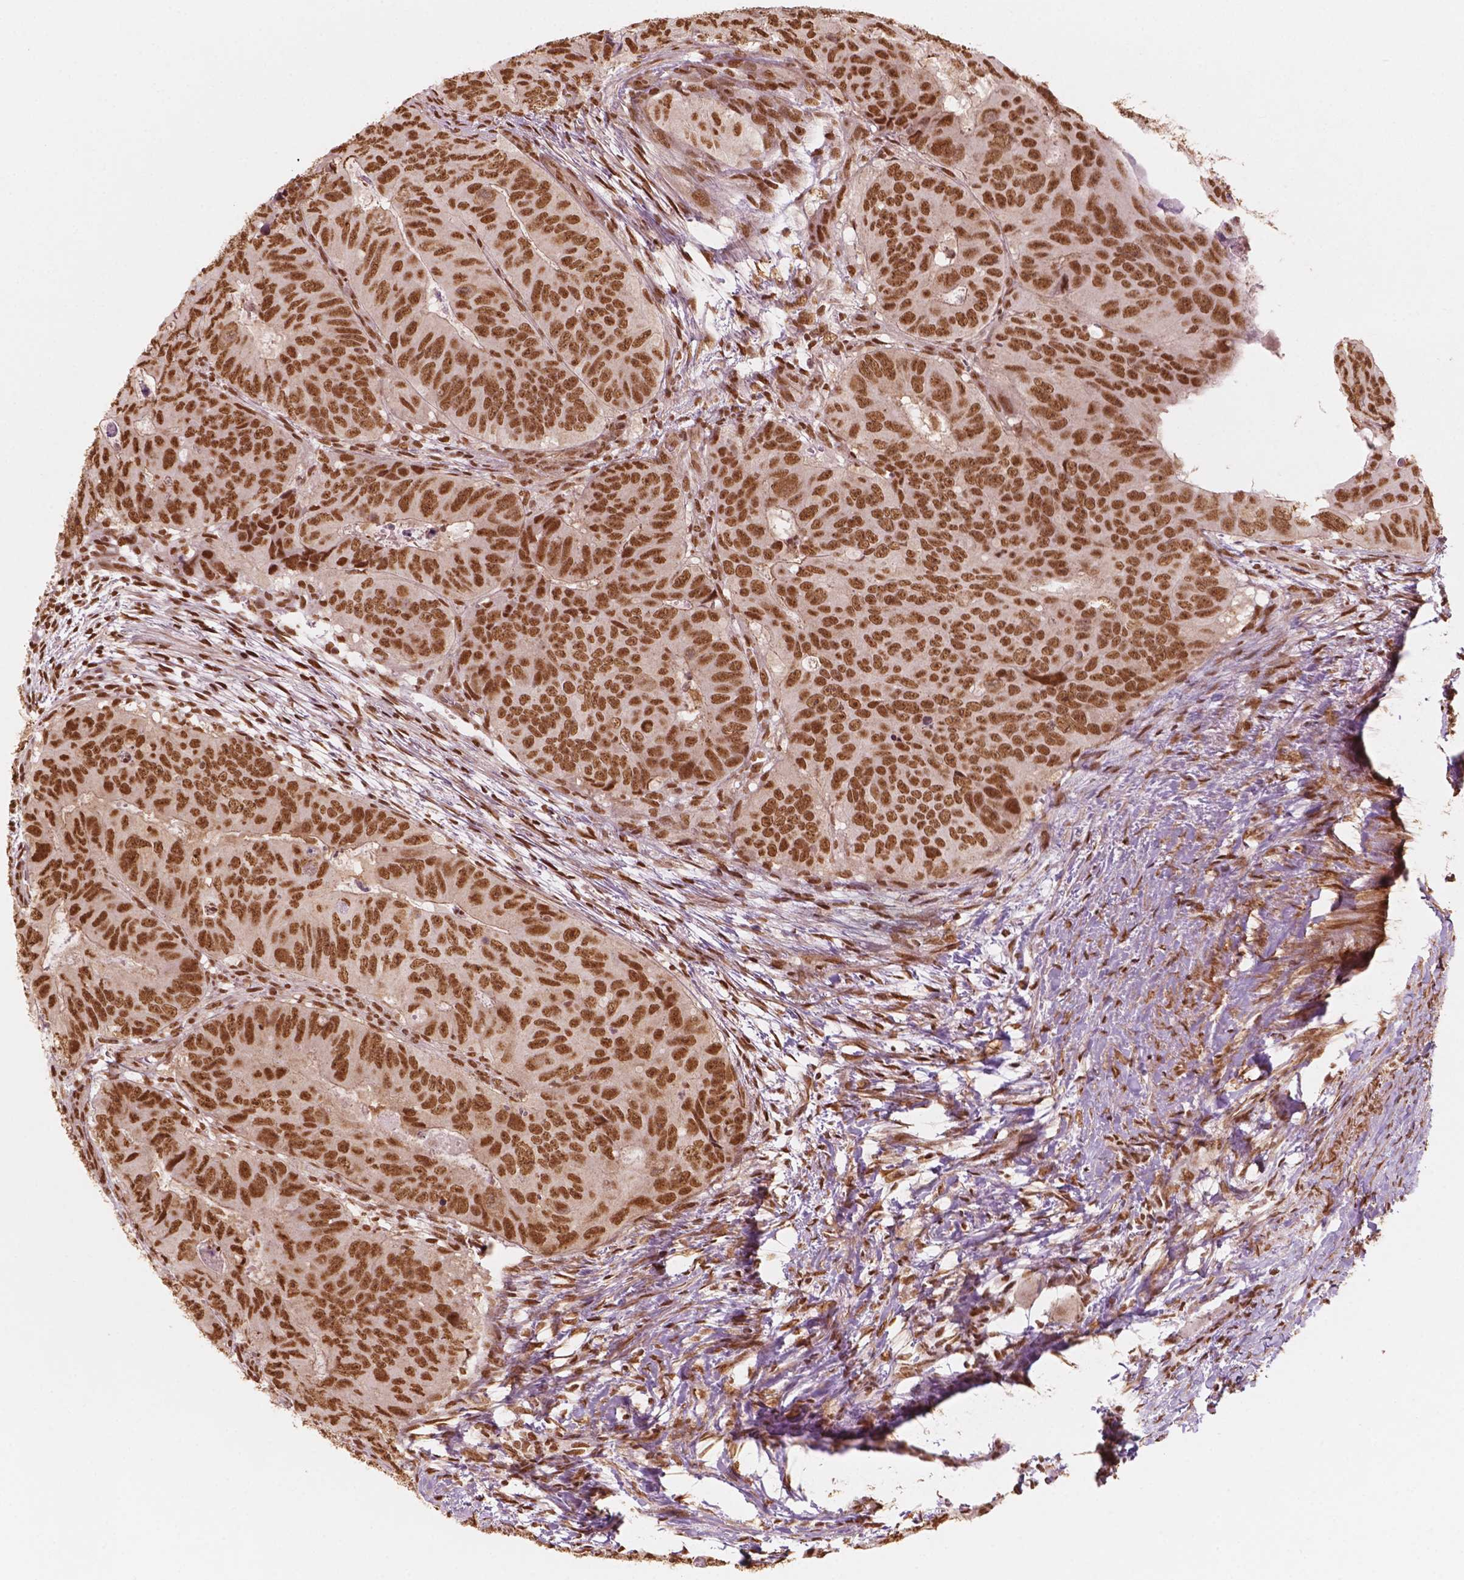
{"staining": {"intensity": "moderate", "quantity": ">75%", "location": "nuclear"}, "tissue": "colorectal cancer", "cell_type": "Tumor cells", "image_type": "cancer", "snomed": [{"axis": "morphology", "description": "Adenocarcinoma, NOS"}, {"axis": "topography", "description": "Colon"}], "caption": "Approximately >75% of tumor cells in human colorectal cancer (adenocarcinoma) demonstrate moderate nuclear protein expression as visualized by brown immunohistochemical staining.", "gene": "GTF3C5", "patient": {"sex": "male", "age": 79}}